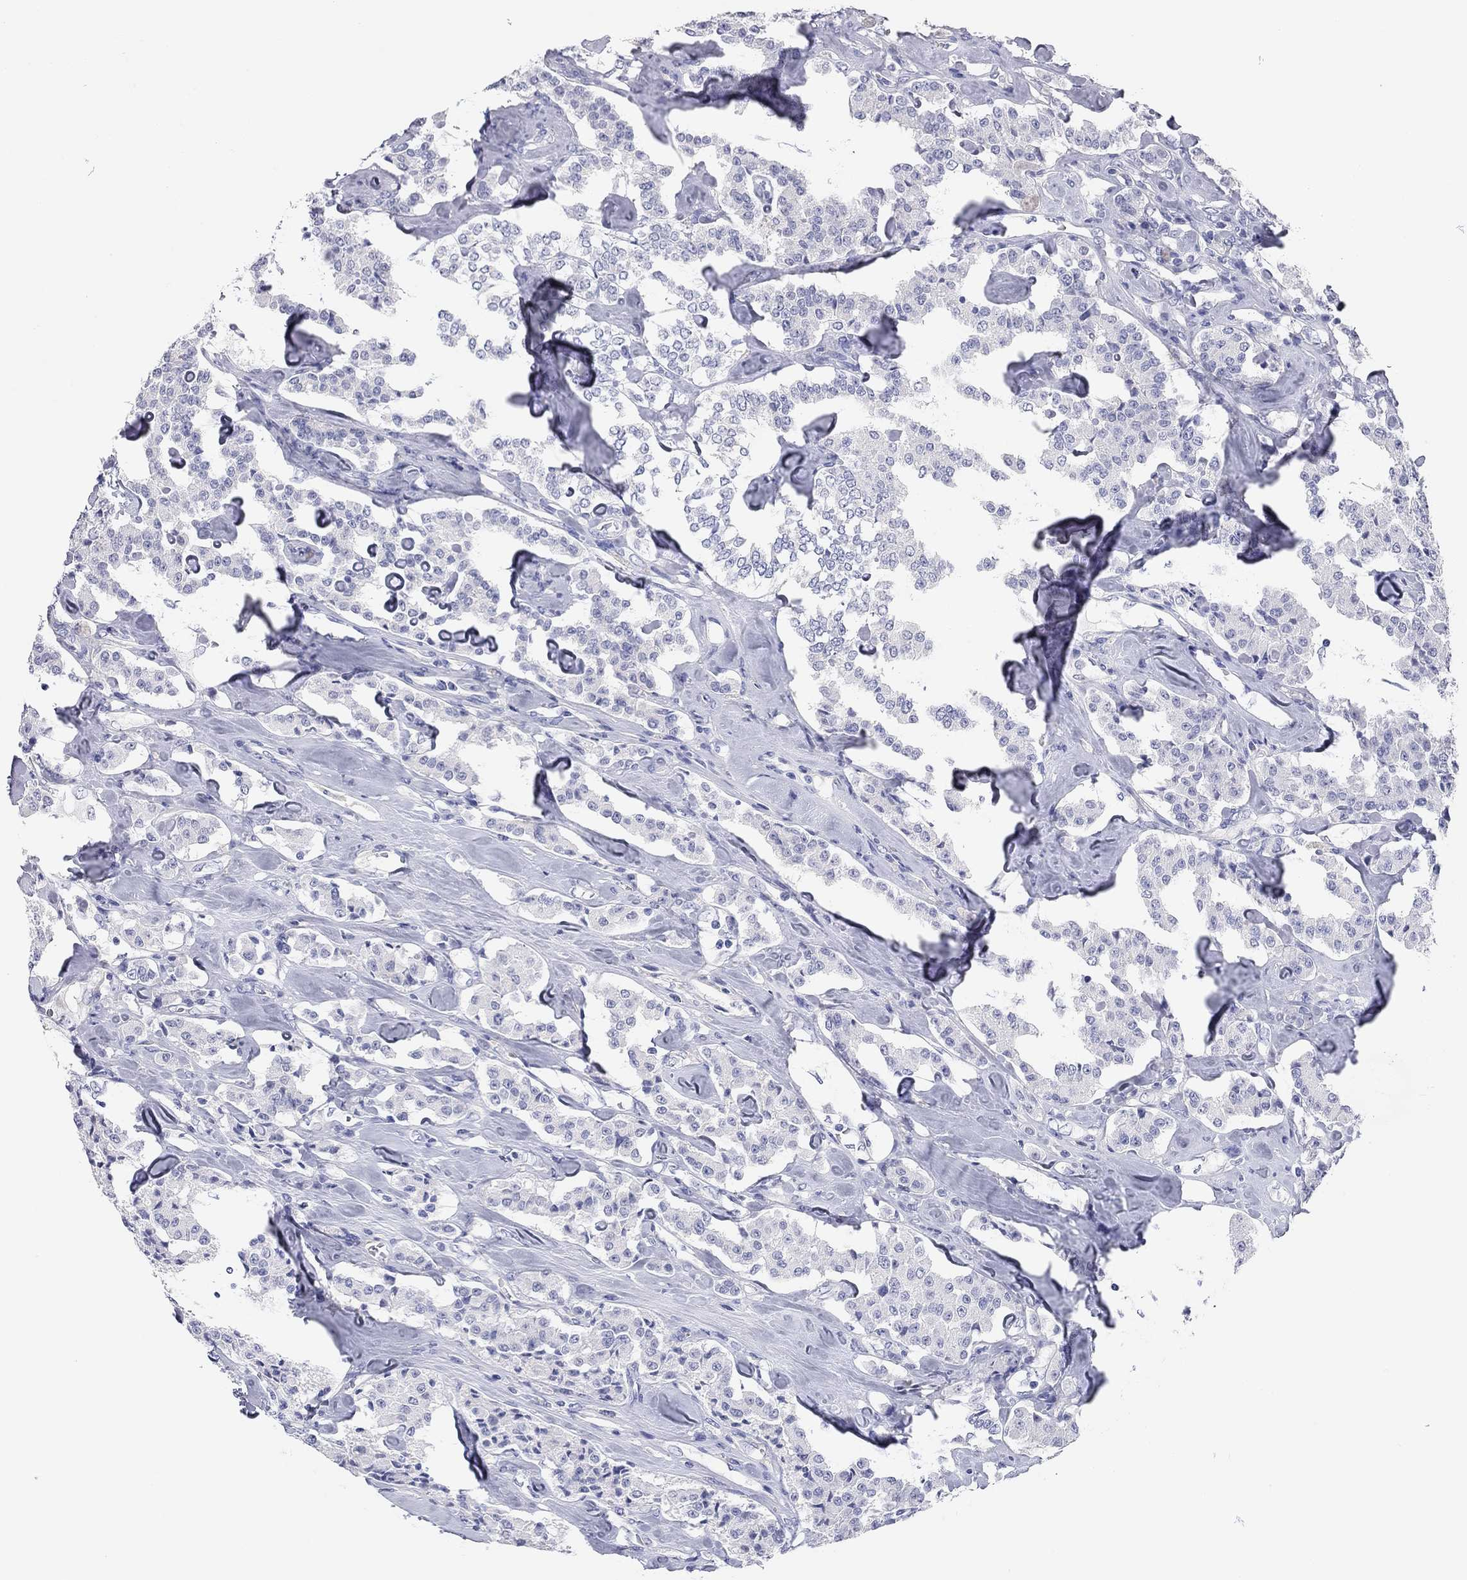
{"staining": {"intensity": "negative", "quantity": "none", "location": "none"}, "tissue": "carcinoid", "cell_type": "Tumor cells", "image_type": "cancer", "snomed": [{"axis": "morphology", "description": "Carcinoid, malignant, NOS"}, {"axis": "topography", "description": "Pancreas"}], "caption": "A micrograph of carcinoid stained for a protein displays no brown staining in tumor cells.", "gene": "TMEM221", "patient": {"sex": "male", "age": 41}}